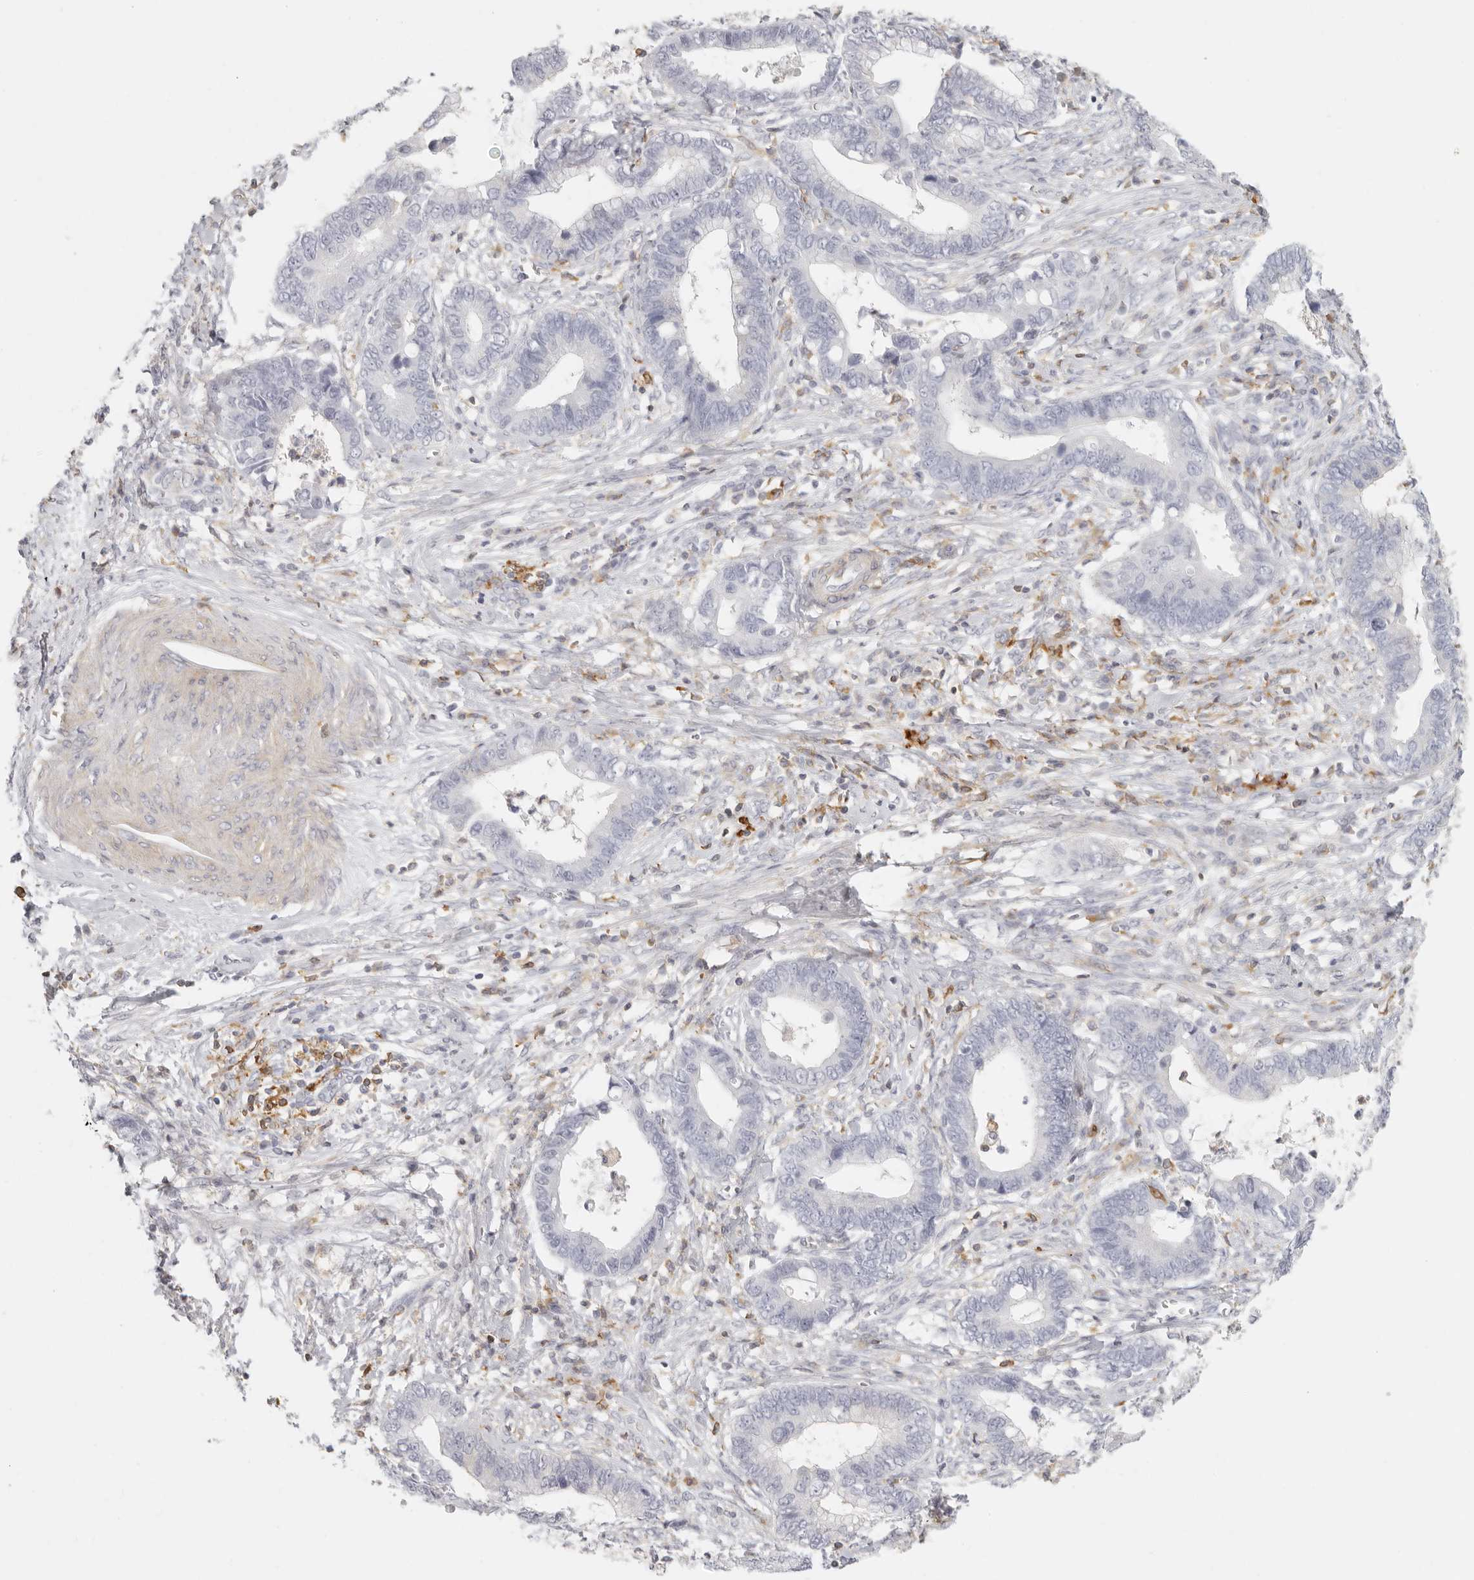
{"staining": {"intensity": "negative", "quantity": "none", "location": "none"}, "tissue": "cervical cancer", "cell_type": "Tumor cells", "image_type": "cancer", "snomed": [{"axis": "morphology", "description": "Adenocarcinoma, NOS"}, {"axis": "topography", "description": "Cervix"}], "caption": "Immunohistochemical staining of human cervical cancer demonstrates no significant positivity in tumor cells.", "gene": "NIBAN1", "patient": {"sex": "female", "age": 44}}